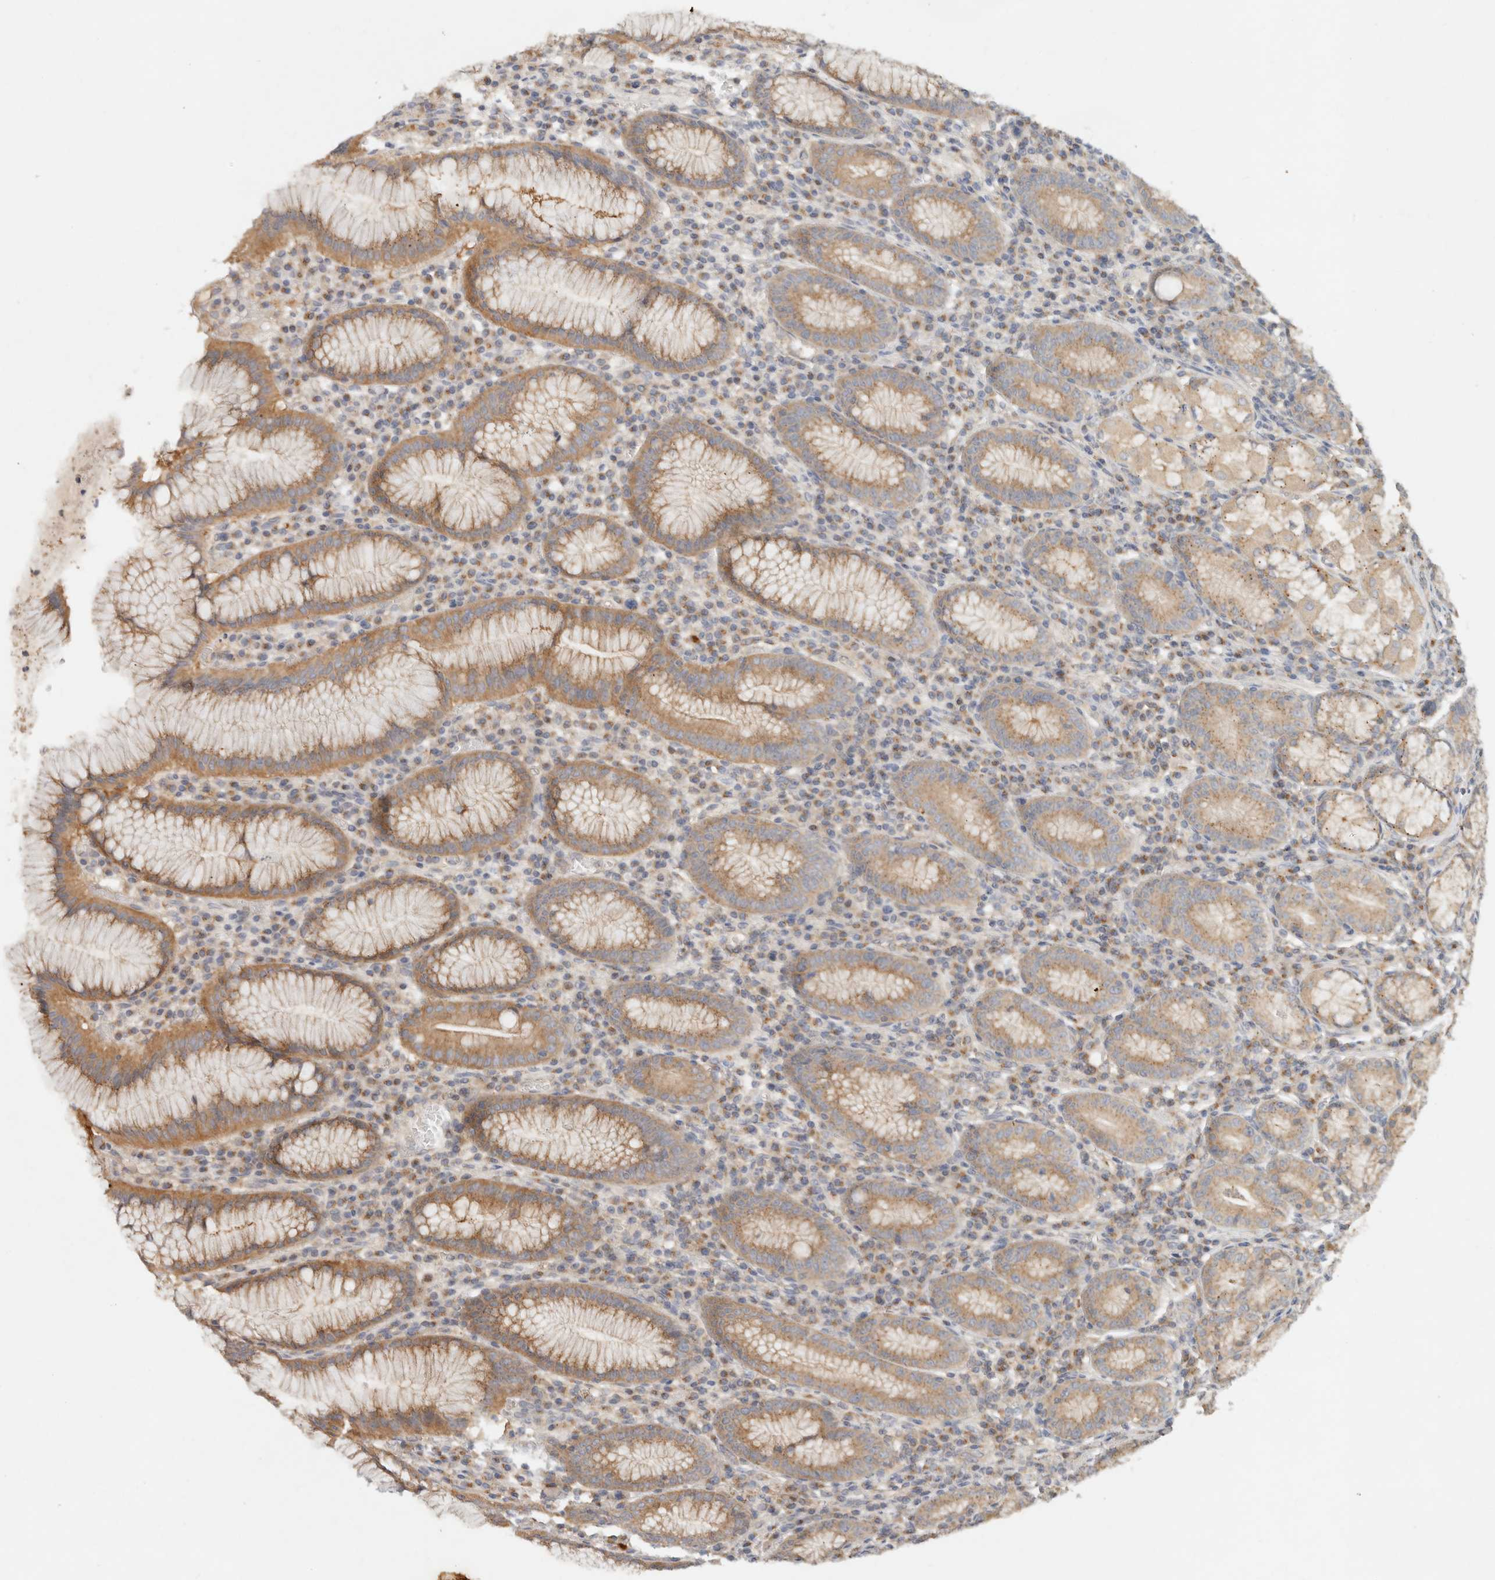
{"staining": {"intensity": "moderate", "quantity": ">75%", "location": "cytoplasmic/membranous"}, "tissue": "stomach", "cell_type": "Glandular cells", "image_type": "normal", "snomed": [{"axis": "morphology", "description": "Normal tissue, NOS"}, {"axis": "topography", "description": "Stomach"}], "caption": "The histopathology image displays staining of unremarkable stomach, revealing moderate cytoplasmic/membranous protein positivity (brown color) within glandular cells. Nuclei are stained in blue.", "gene": "HECTD3", "patient": {"sex": "male", "age": 55}}